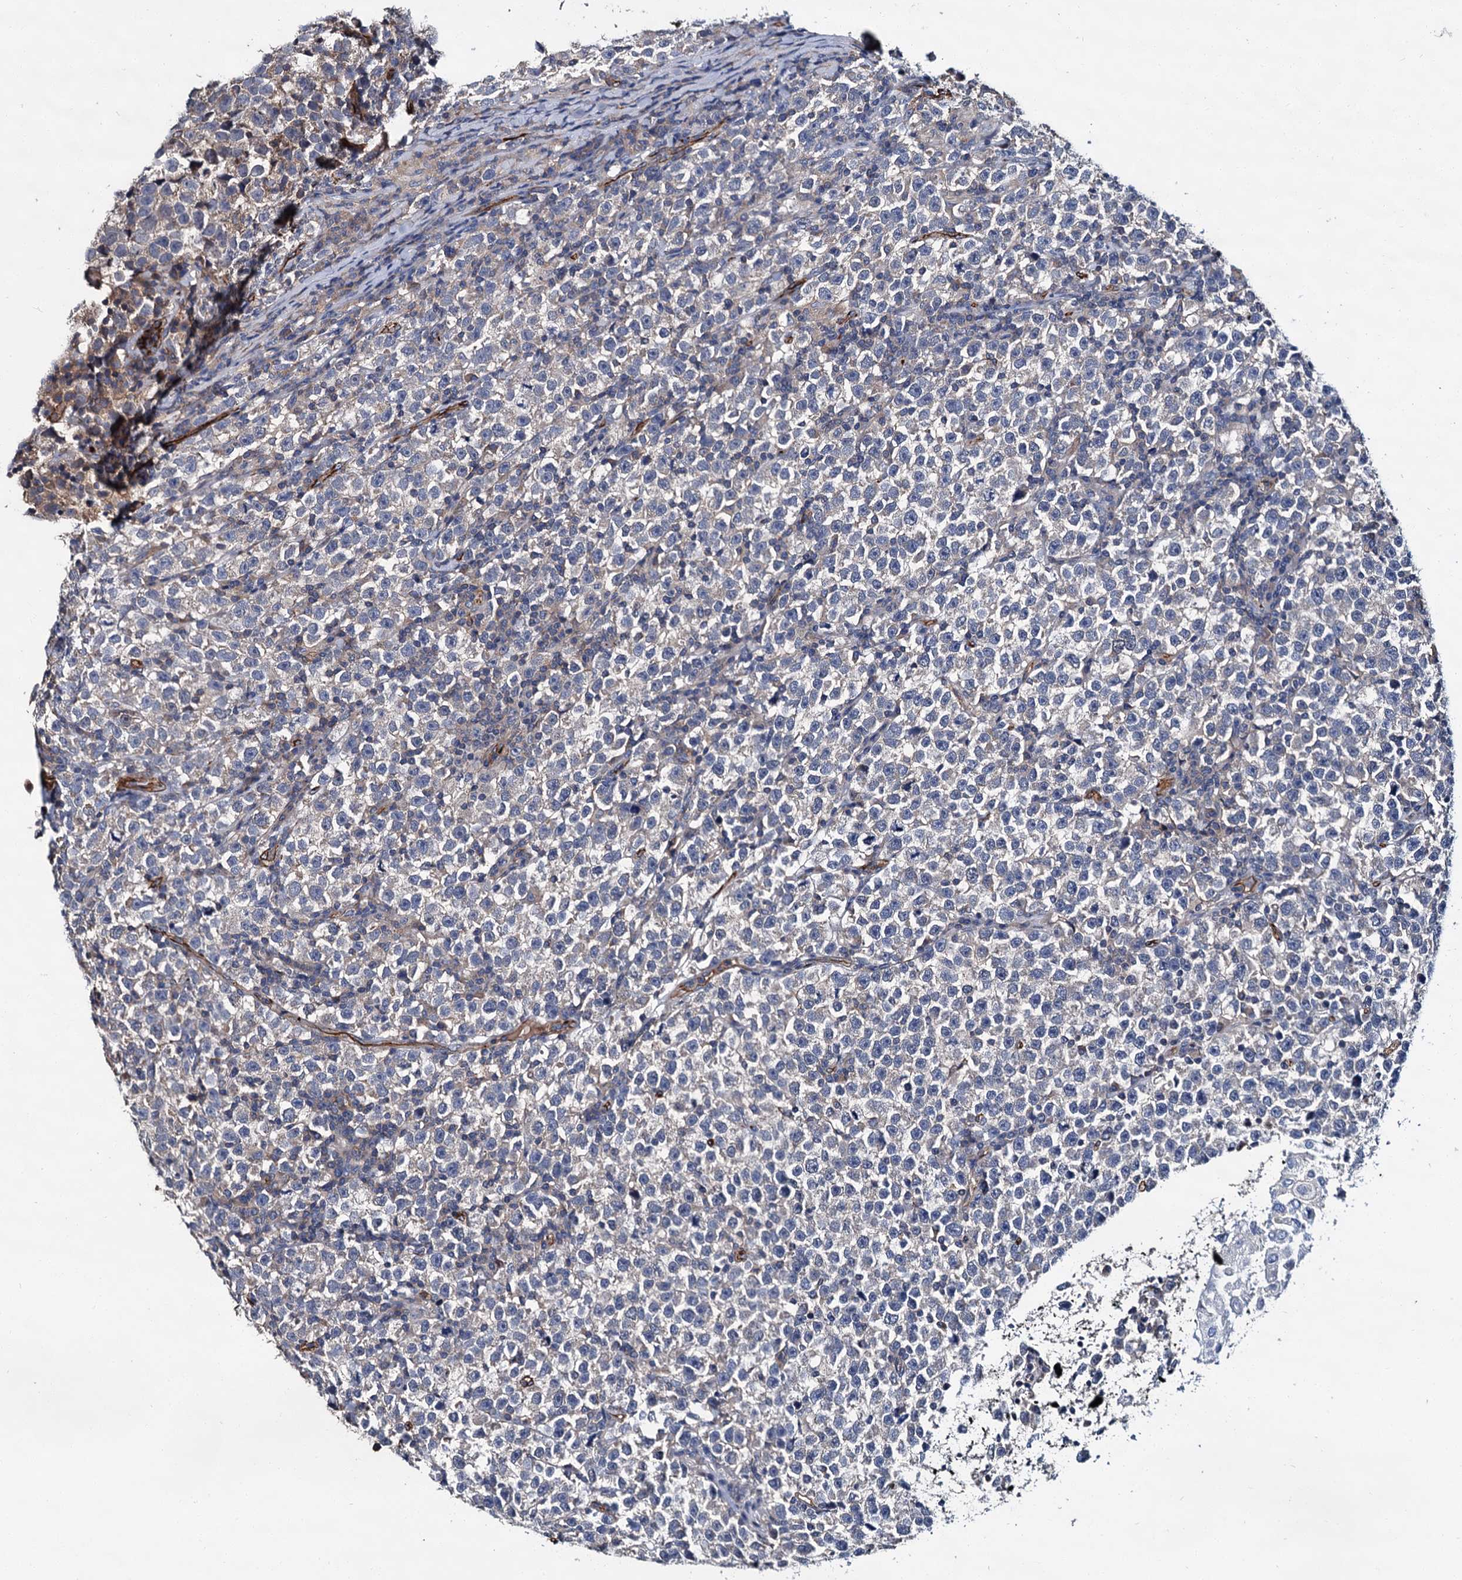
{"staining": {"intensity": "negative", "quantity": "none", "location": "none"}, "tissue": "testis cancer", "cell_type": "Tumor cells", "image_type": "cancer", "snomed": [{"axis": "morphology", "description": "Normal tissue, NOS"}, {"axis": "morphology", "description": "Seminoma, NOS"}, {"axis": "topography", "description": "Testis"}], "caption": "High power microscopy histopathology image of an immunohistochemistry (IHC) histopathology image of testis seminoma, revealing no significant staining in tumor cells.", "gene": "CACNA1C", "patient": {"sex": "male", "age": 43}}